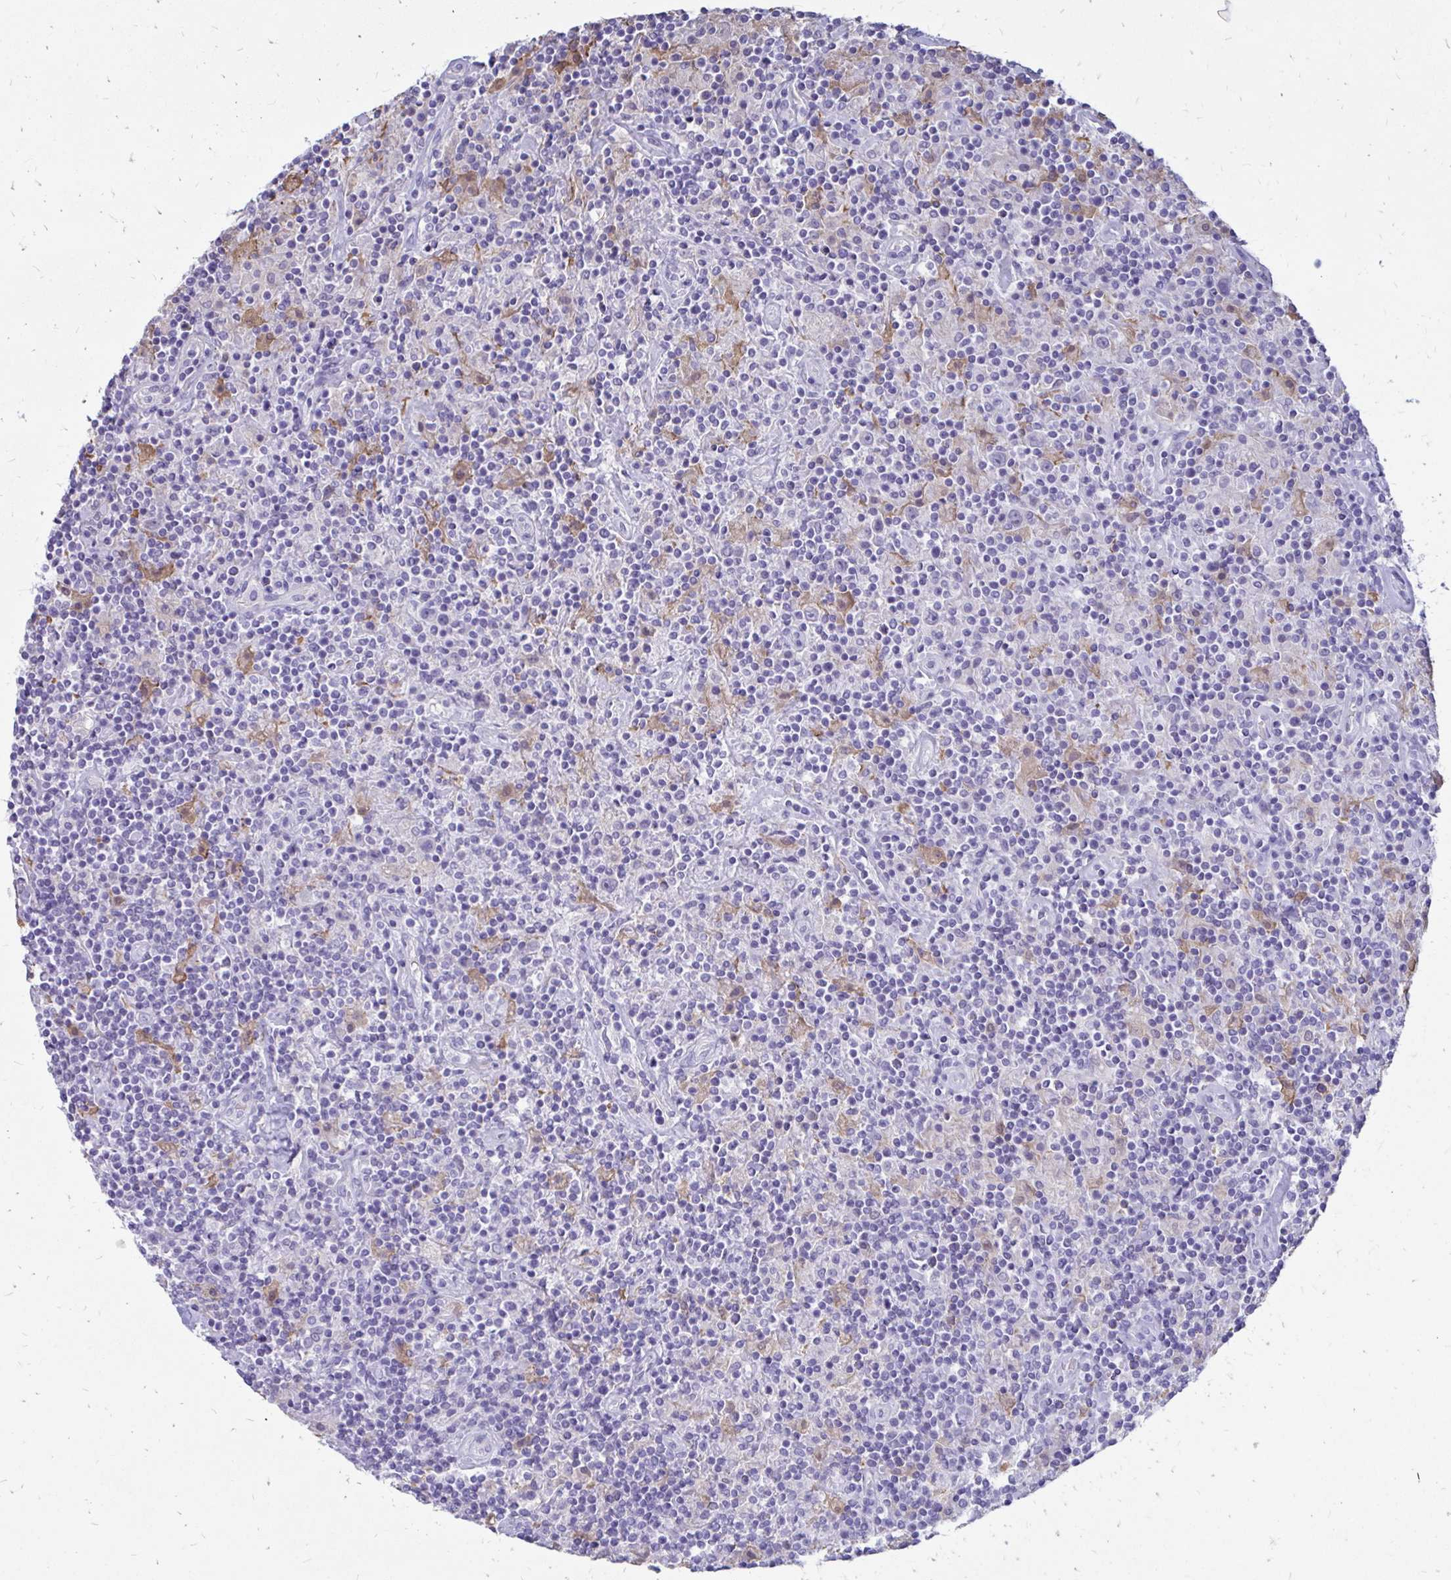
{"staining": {"intensity": "negative", "quantity": "none", "location": "none"}, "tissue": "lymphoma", "cell_type": "Tumor cells", "image_type": "cancer", "snomed": [{"axis": "morphology", "description": "Hodgkin's disease, NOS"}, {"axis": "topography", "description": "Lymph node"}], "caption": "Hodgkin's disease was stained to show a protein in brown. There is no significant expression in tumor cells.", "gene": "IGSF5", "patient": {"sex": "male", "age": 70}}